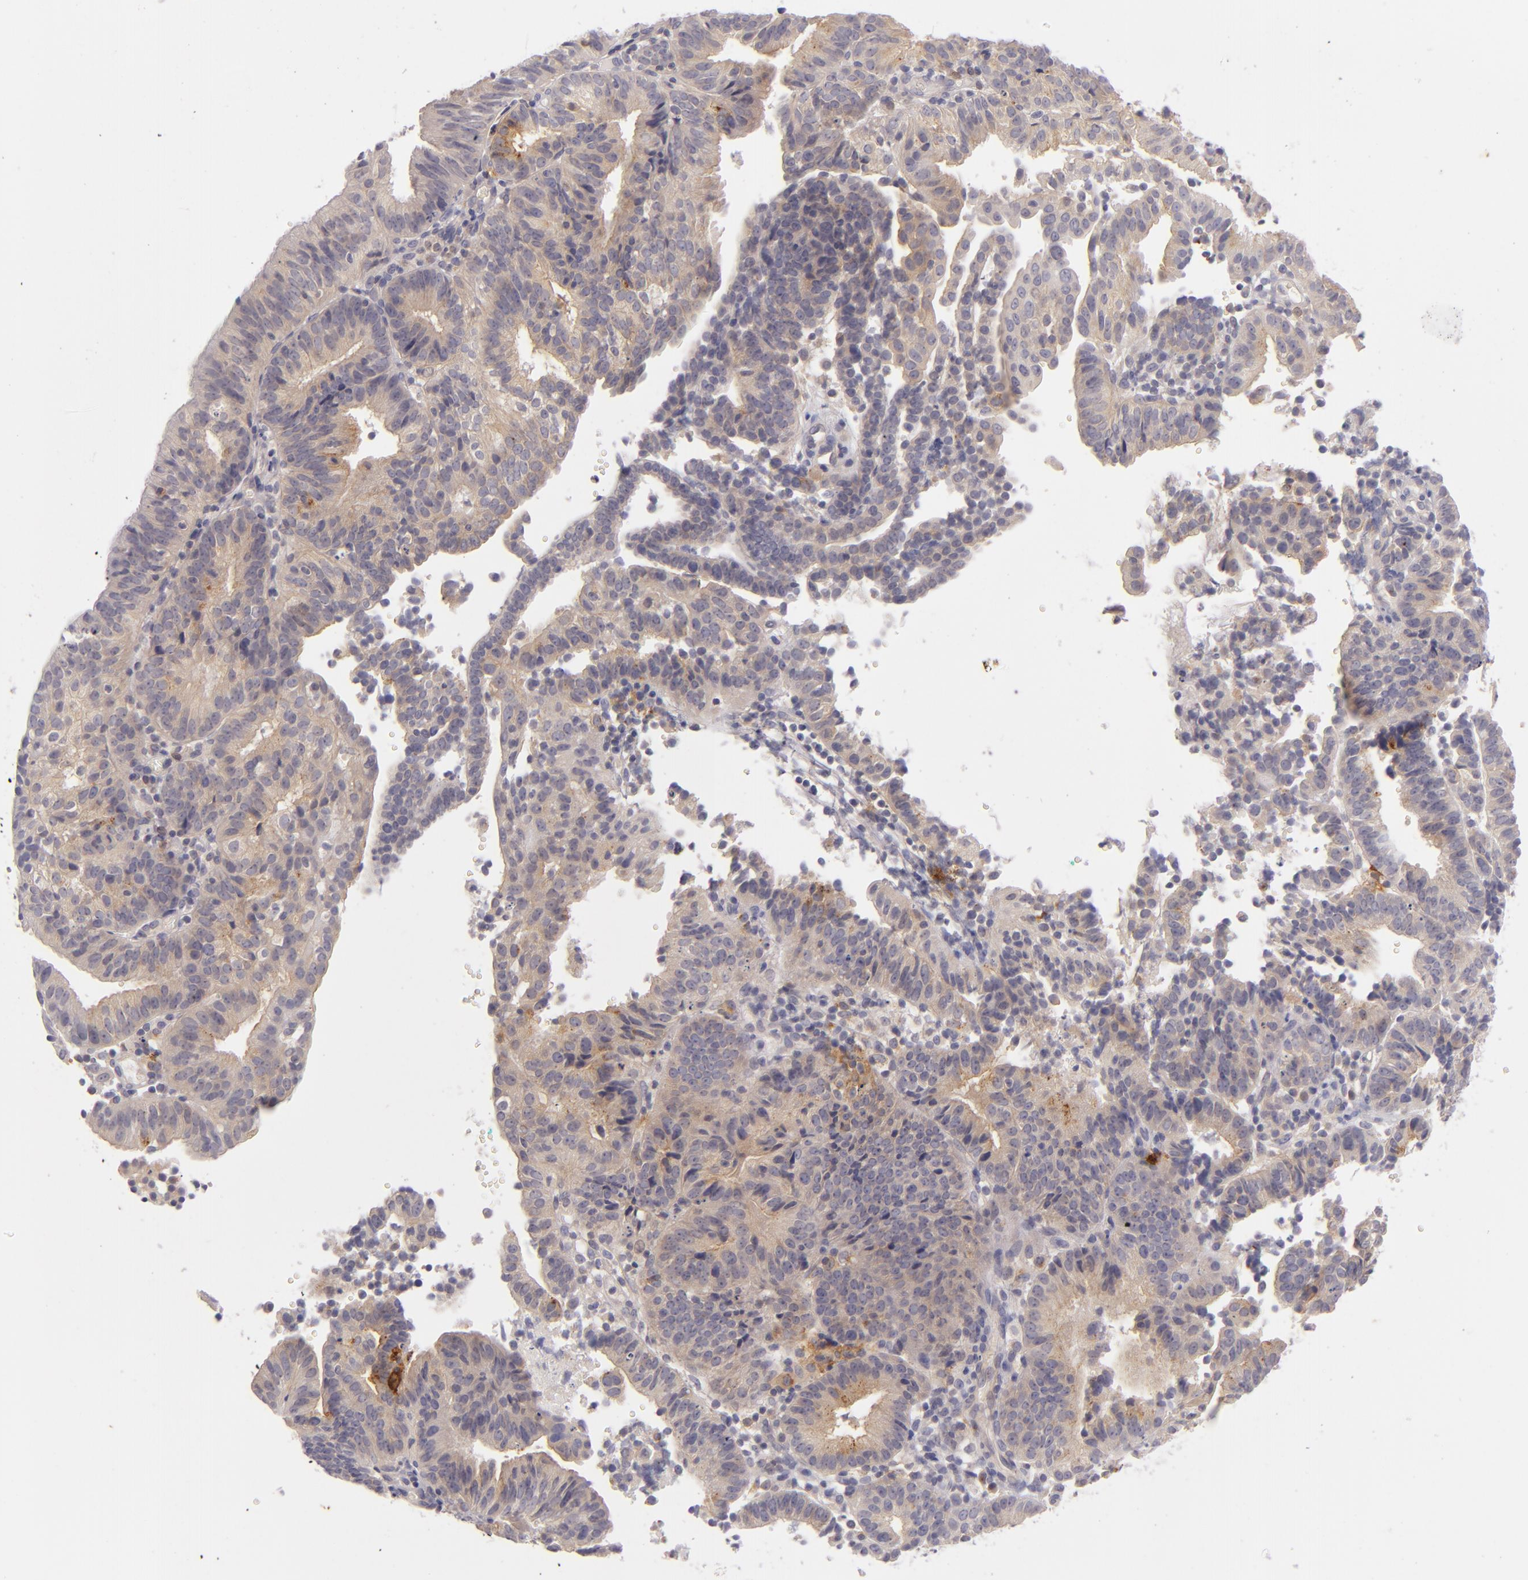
{"staining": {"intensity": "weak", "quantity": "25%-75%", "location": "cytoplasmic/membranous,nuclear"}, "tissue": "cervical cancer", "cell_type": "Tumor cells", "image_type": "cancer", "snomed": [{"axis": "morphology", "description": "Adenocarcinoma, NOS"}, {"axis": "topography", "description": "Cervix"}], "caption": "Immunohistochemistry histopathology image of neoplastic tissue: cervical adenocarcinoma stained using immunohistochemistry exhibits low levels of weak protein expression localized specifically in the cytoplasmic/membranous and nuclear of tumor cells, appearing as a cytoplasmic/membranous and nuclear brown color.", "gene": "CD83", "patient": {"sex": "female", "age": 60}}